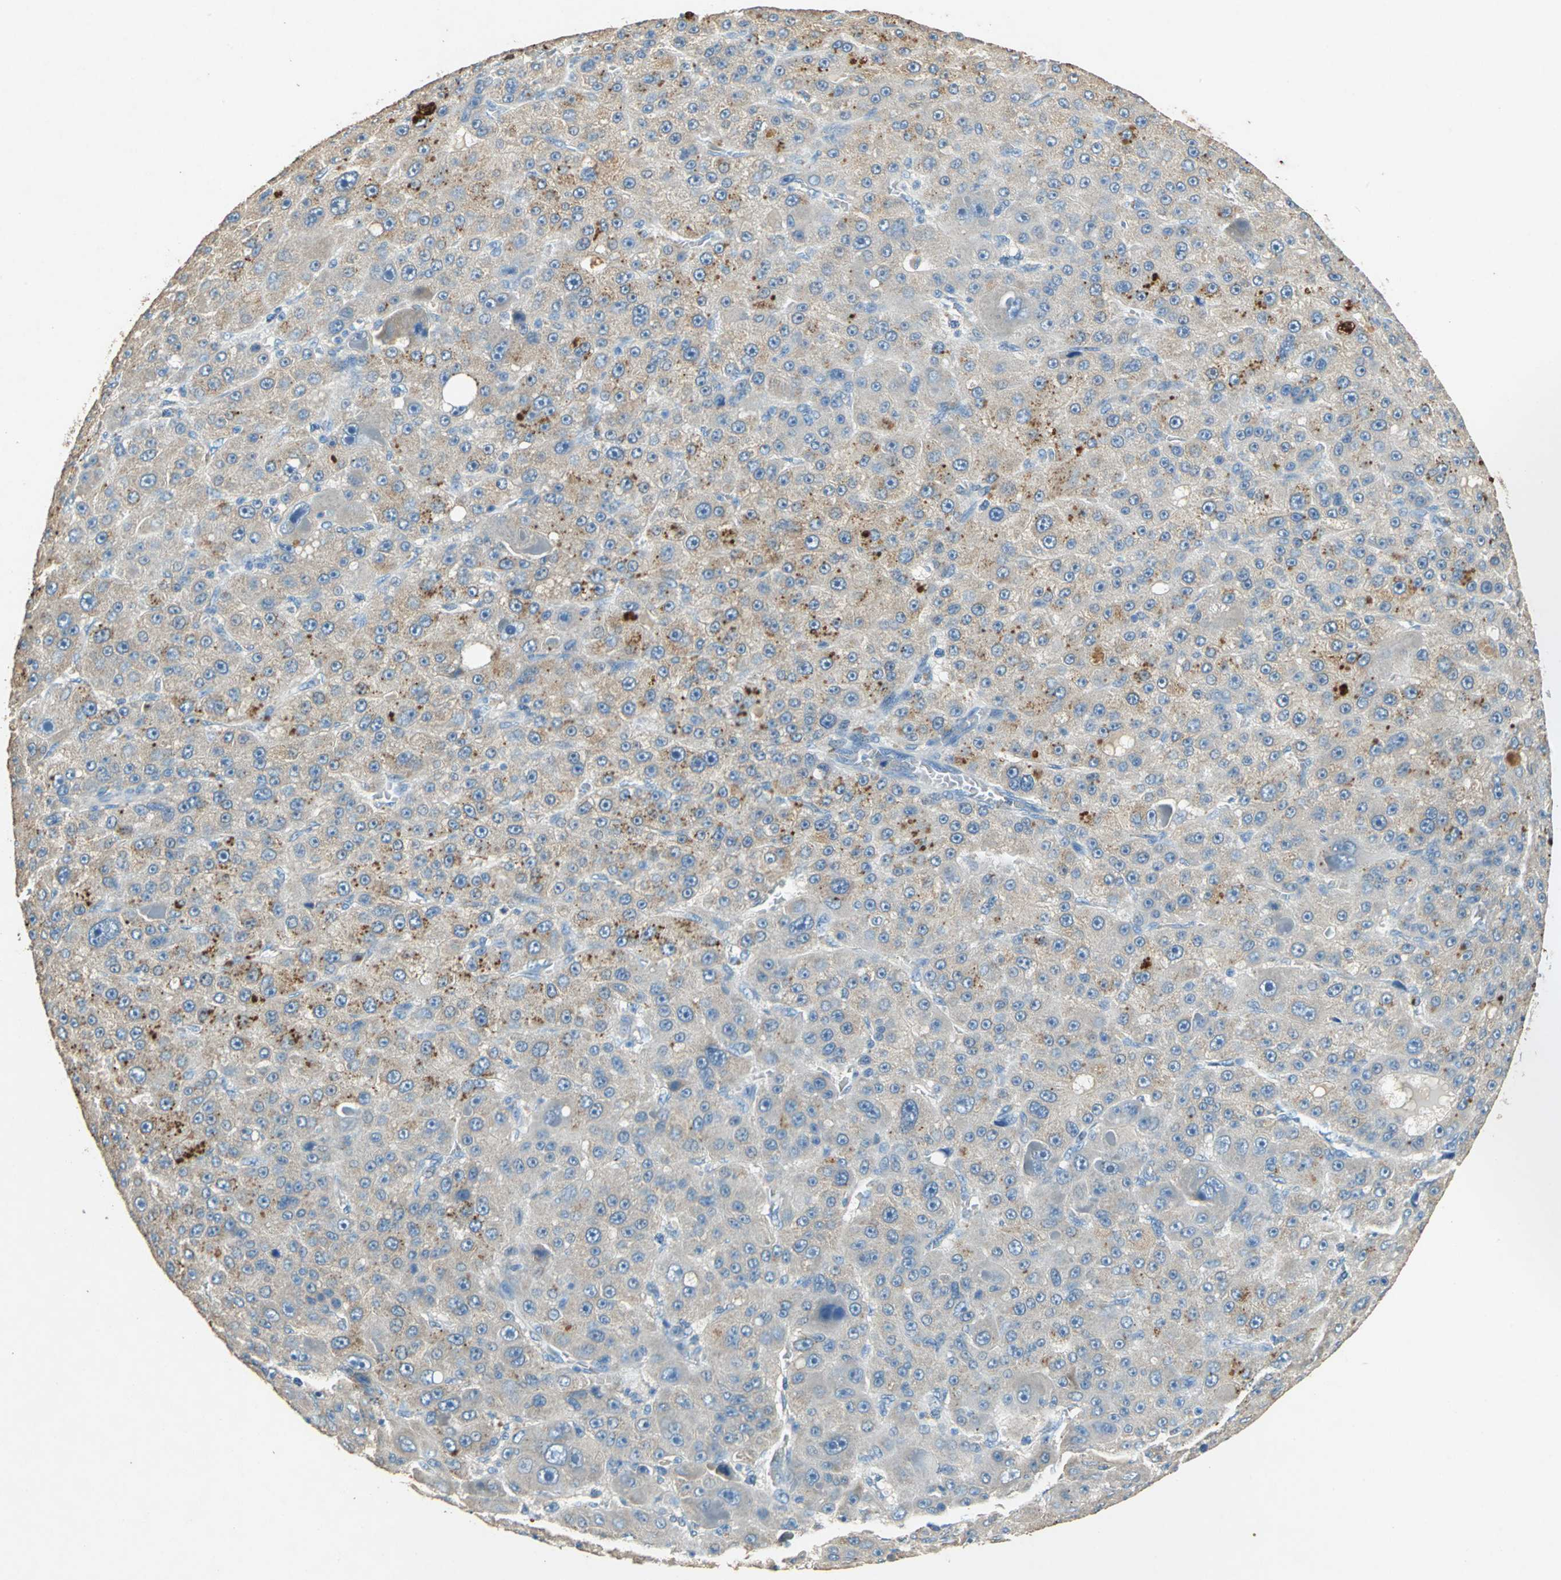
{"staining": {"intensity": "weak", "quantity": ">75%", "location": "cytoplasmic/membranous"}, "tissue": "liver cancer", "cell_type": "Tumor cells", "image_type": "cancer", "snomed": [{"axis": "morphology", "description": "Carcinoma, Hepatocellular, NOS"}, {"axis": "topography", "description": "Liver"}], "caption": "A low amount of weak cytoplasmic/membranous staining is identified in approximately >75% of tumor cells in hepatocellular carcinoma (liver) tissue. The staining was performed using DAB (3,3'-diaminobenzidine), with brown indicating positive protein expression. Nuclei are stained blue with hematoxylin.", "gene": "ADAMTS5", "patient": {"sex": "male", "age": 76}}